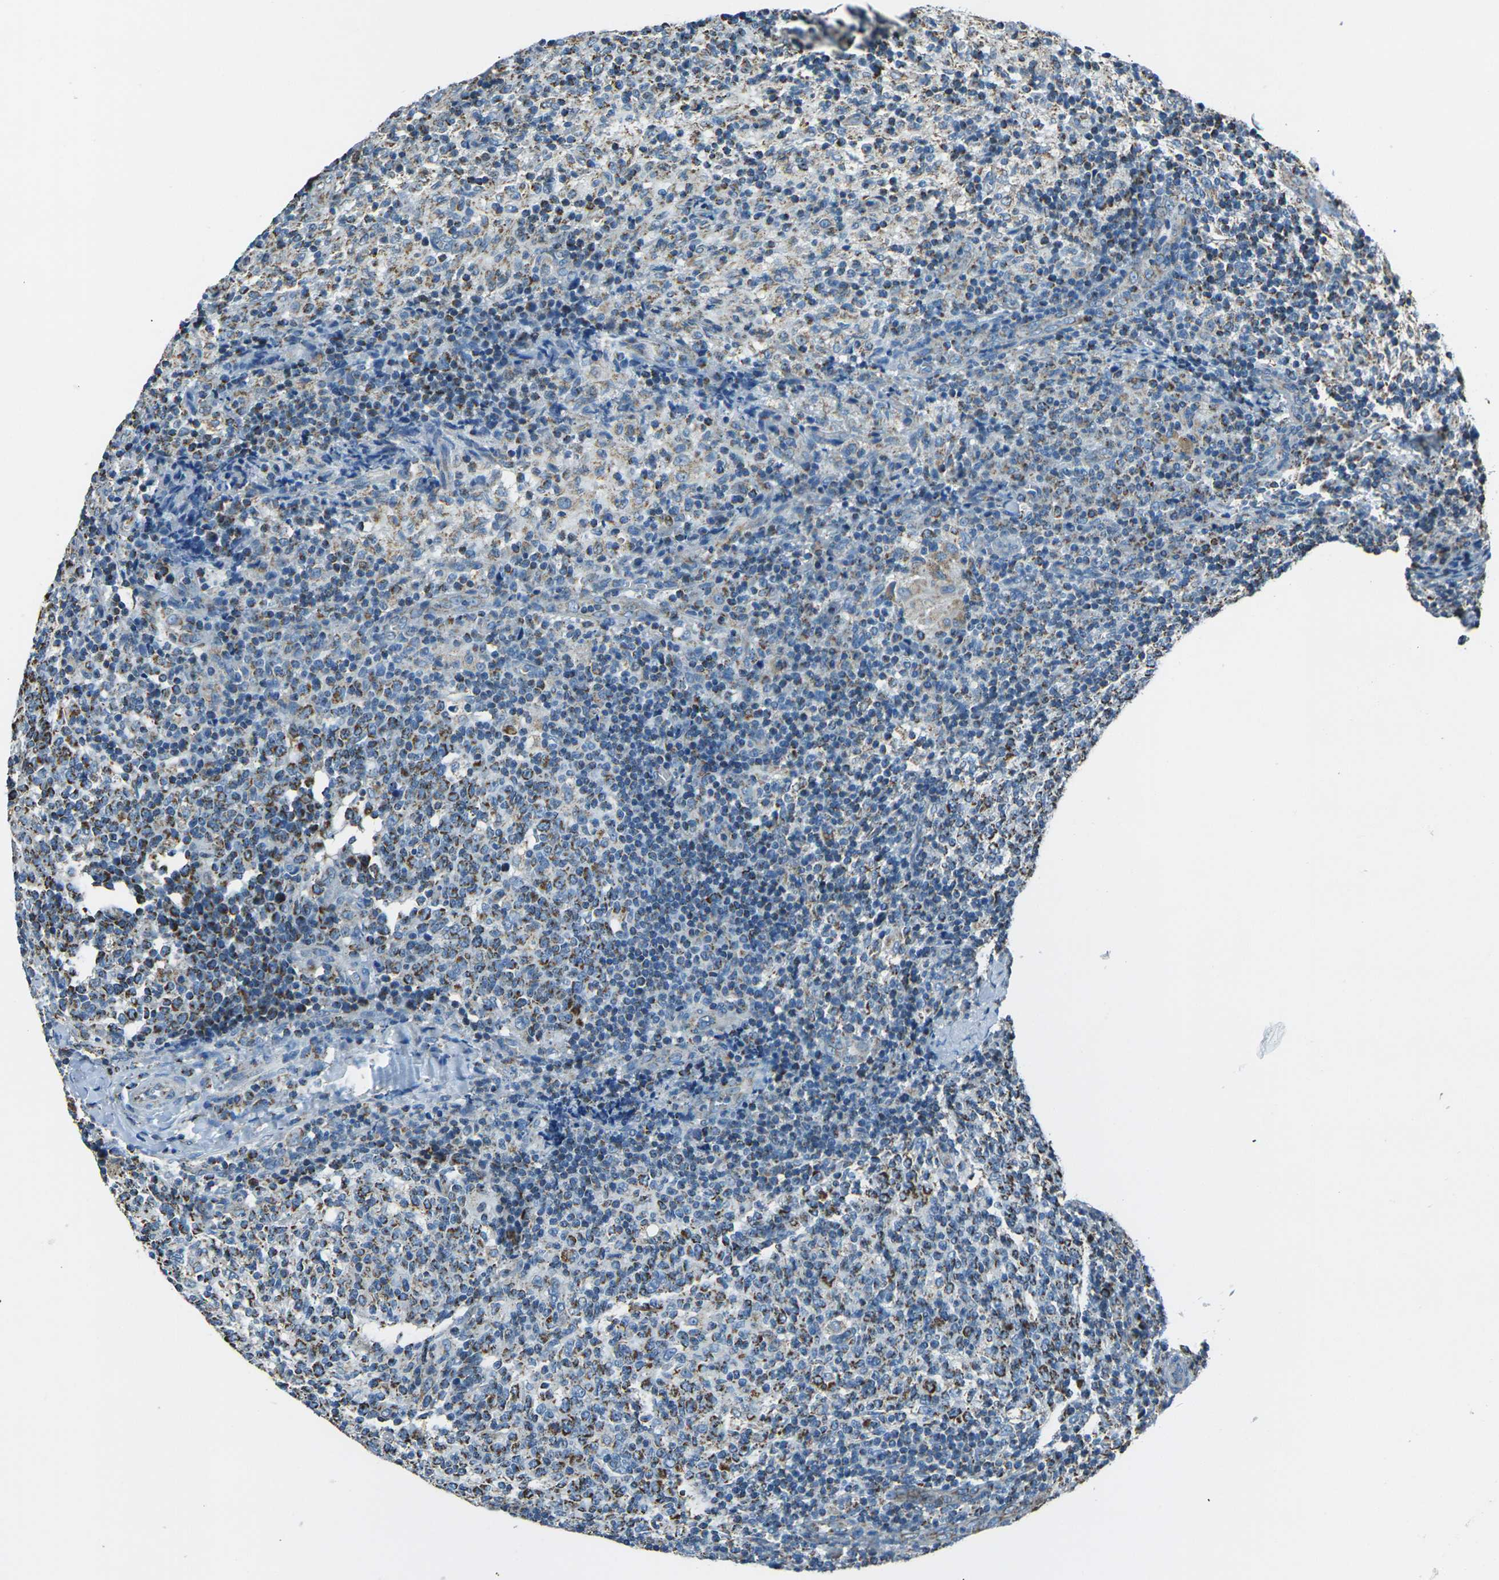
{"staining": {"intensity": "moderate", "quantity": "25%-75%", "location": "cytoplasmic/membranous"}, "tissue": "lymph node", "cell_type": "Germinal center cells", "image_type": "normal", "snomed": [{"axis": "morphology", "description": "Normal tissue, NOS"}, {"axis": "morphology", "description": "Inflammation, NOS"}, {"axis": "topography", "description": "Lymph node"}], "caption": "Immunohistochemical staining of benign lymph node shows moderate cytoplasmic/membranous protein positivity in approximately 25%-75% of germinal center cells. (Brightfield microscopy of DAB IHC at high magnification).", "gene": "IRF3", "patient": {"sex": "male", "age": 55}}